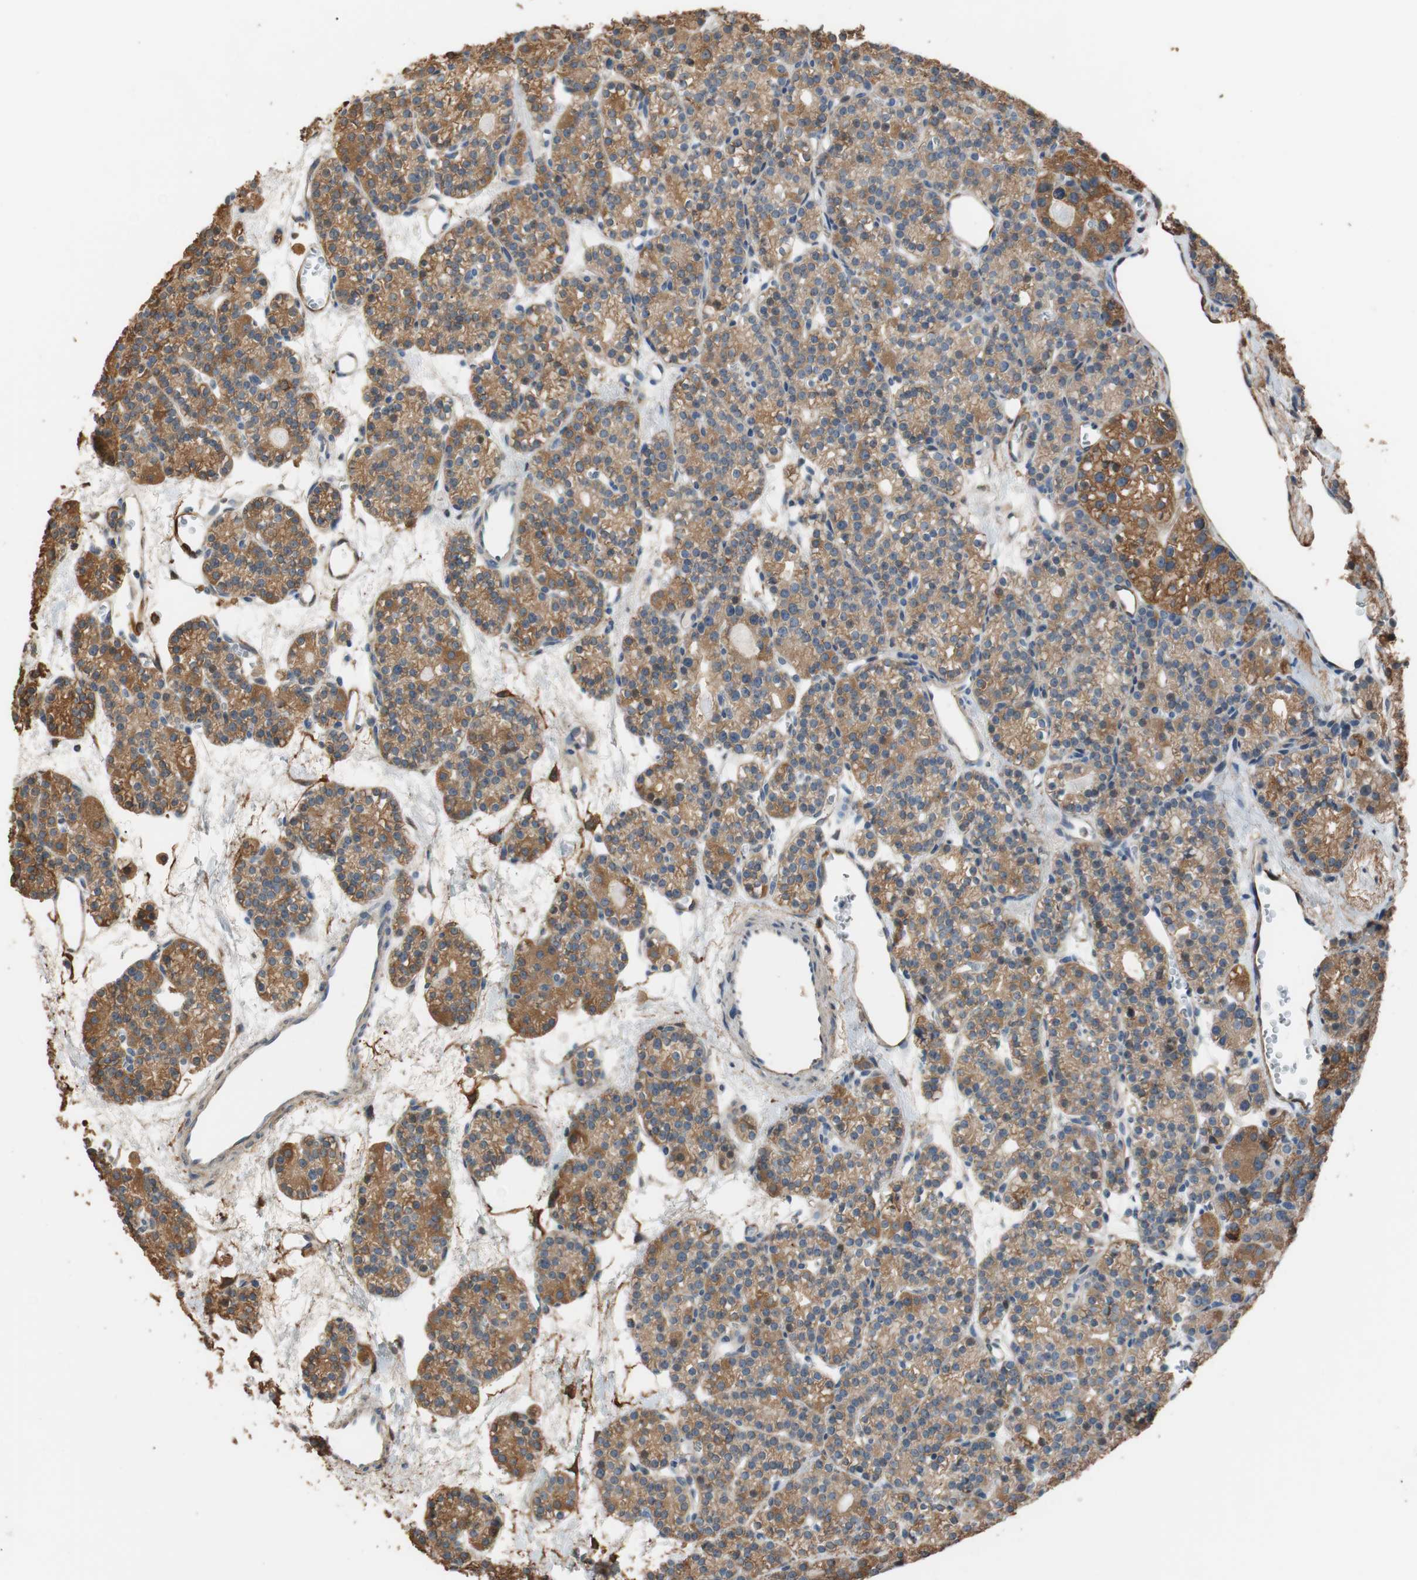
{"staining": {"intensity": "strong", "quantity": "25%-75%", "location": "cytoplasmic/membranous"}, "tissue": "parathyroid gland", "cell_type": "Glandular cells", "image_type": "normal", "snomed": [{"axis": "morphology", "description": "Normal tissue, NOS"}, {"axis": "topography", "description": "Parathyroid gland"}], "caption": "Immunohistochemical staining of benign parathyroid gland displays high levels of strong cytoplasmic/membranous positivity in about 25%-75% of glandular cells.", "gene": "ALDH1A2", "patient": {"sex": "female", "age": 64}}